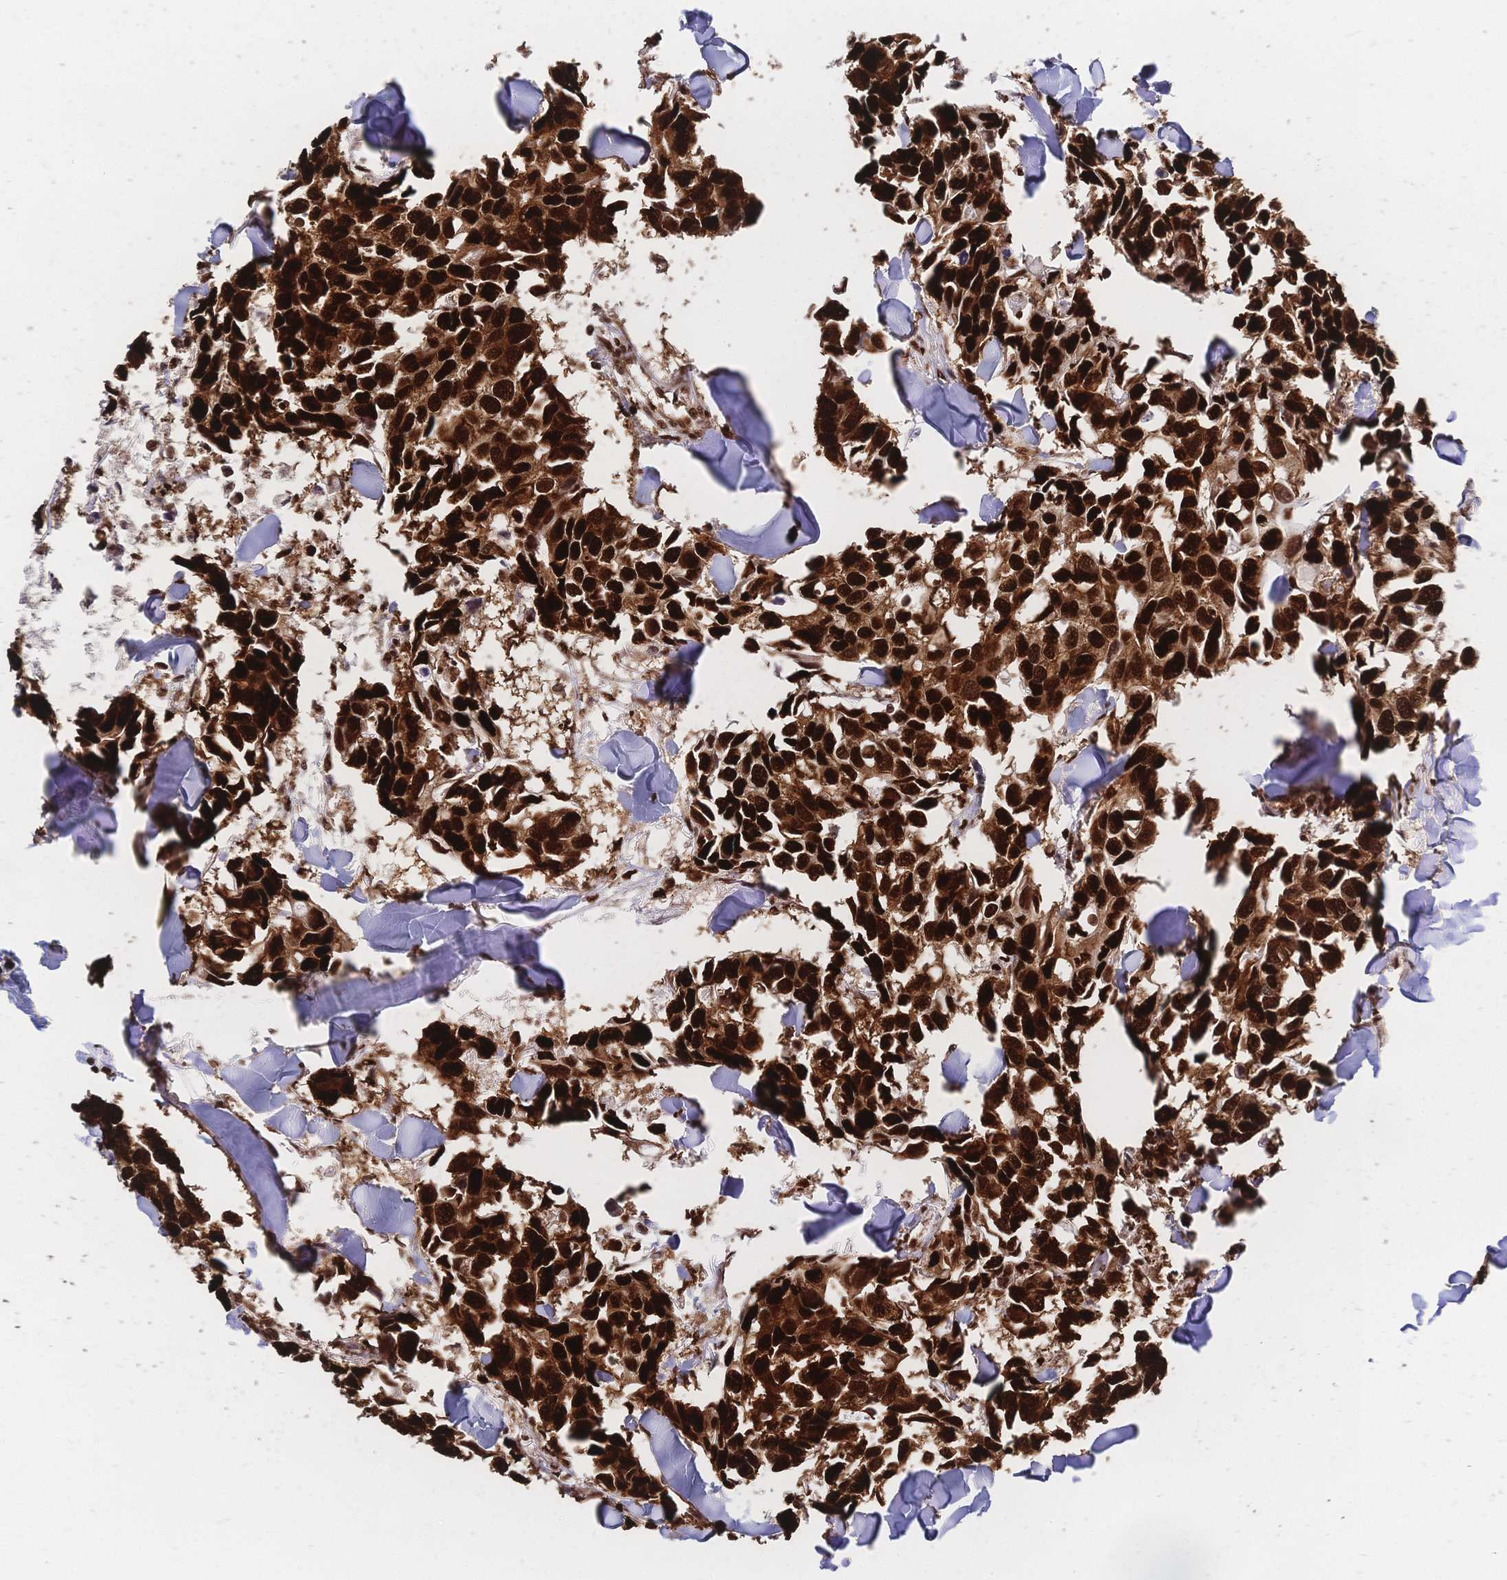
{"staining": {"intensity": "strong", "quantity": ">75%", "location": "nuclear"}, "tissue": "breast cancer", "cell_type": "Tumor cells", "image_type": "cancer", "snomed": [{"axis": "morphology", "description": "Duct carcinoma"}, {"axis": "topography", "description": "Breast"}], "caption": "Breast cancer (intraductal carcinoma) stained with a protein marker reveals strong staining in tumor cells.", "gene": "HDGF", "patient": {"sex": "female", "age": 83}}